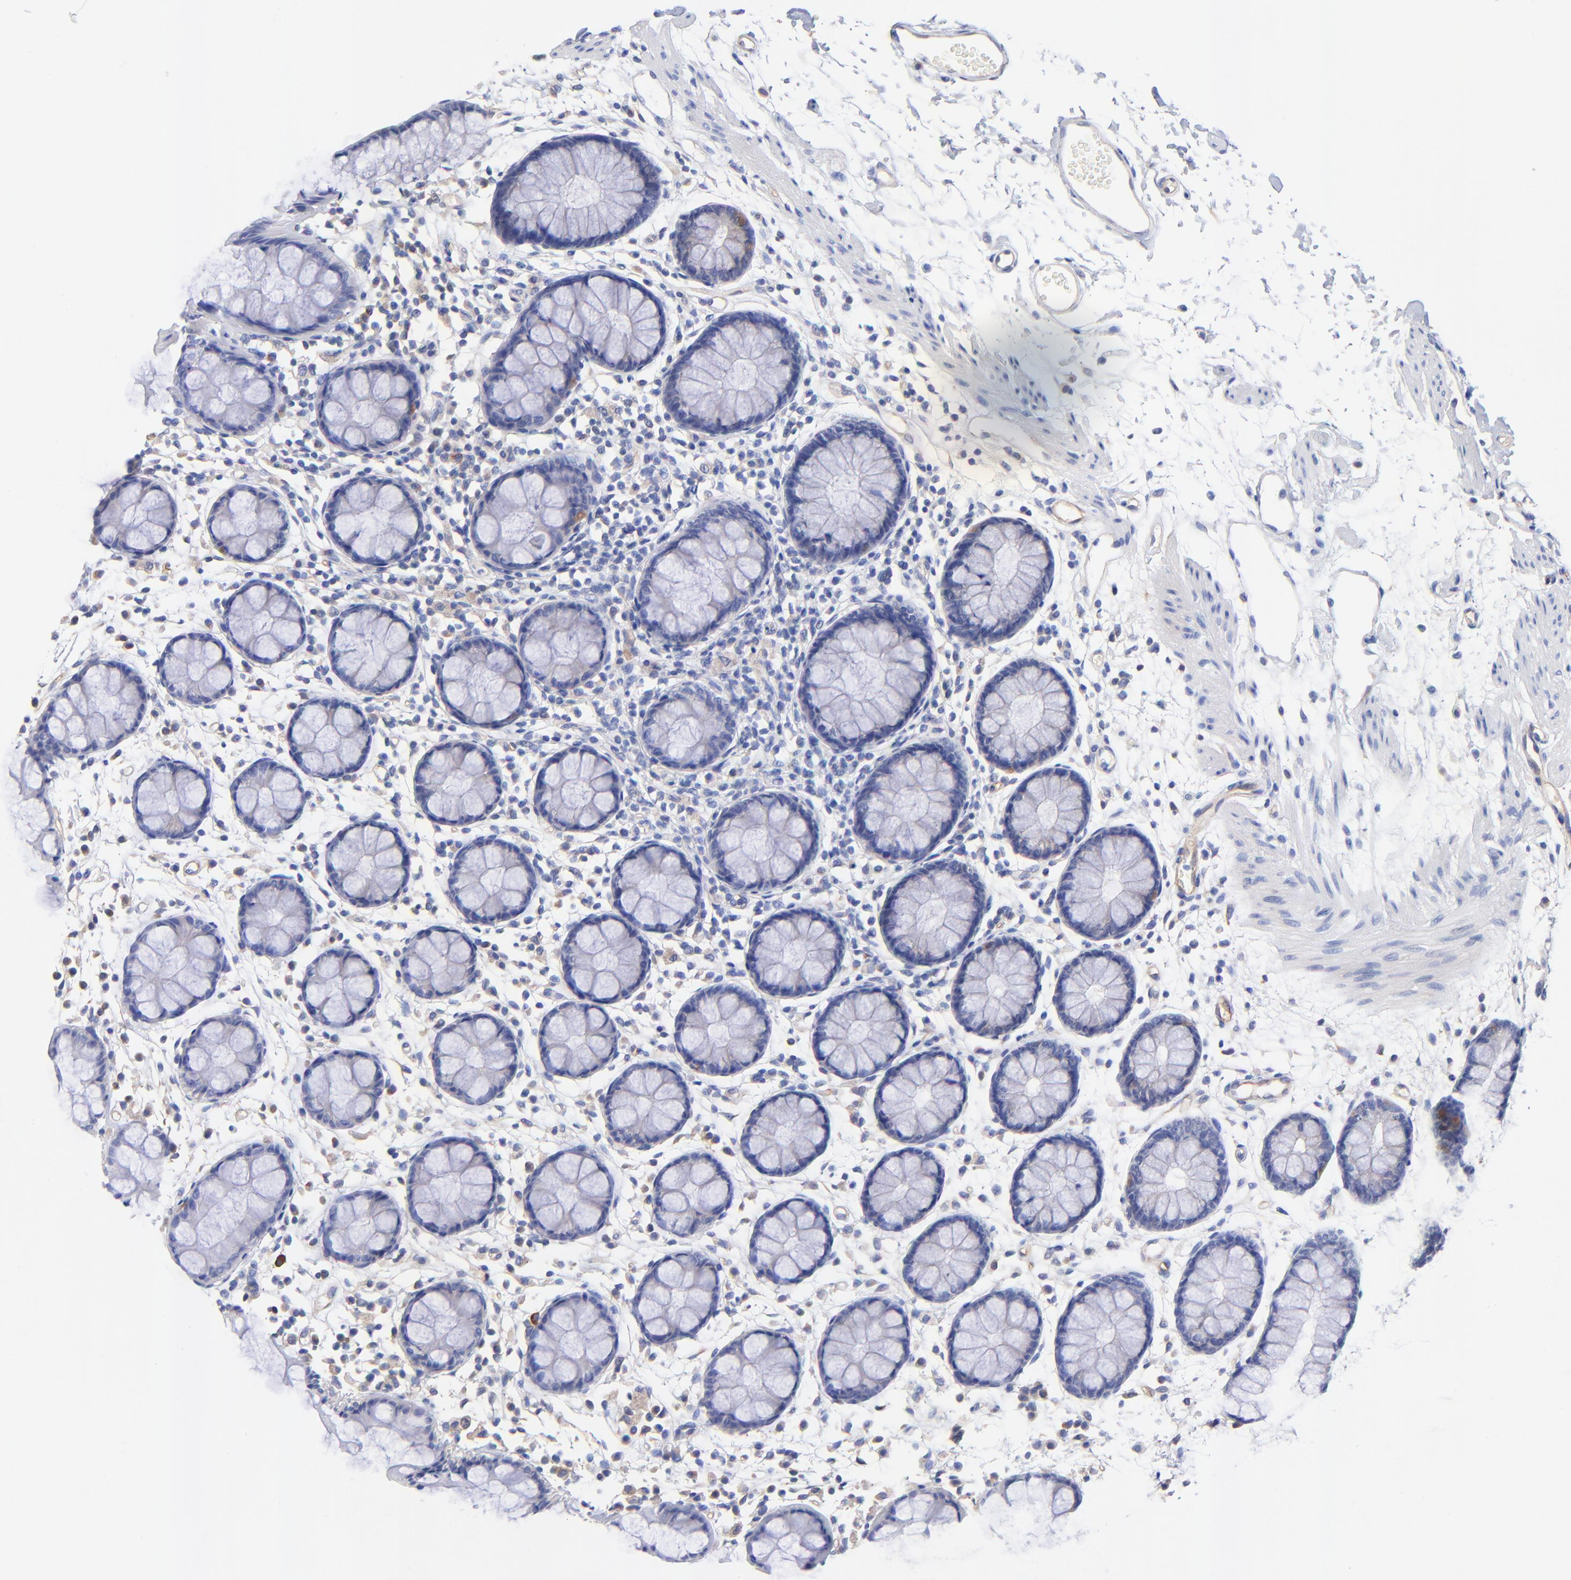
{"staining": {"intensity": "negative", "quantity": "none", "location": "none"}, "tissue": "rectum", "cell_type": "Glandular cells", "image_type": "normal", "snomed": [{"axis": "morphology", "description": "Normal tissue, NOS"}, {"axis": "topography", "description": "Rectum"}], "caption": "IHC image of unremarkable rectum: human rectum stained with DAB shows no significant protein positivity in glandular cells.", "gene": "SLC44A2", "patient": {"sex": "female", "age": 66}}